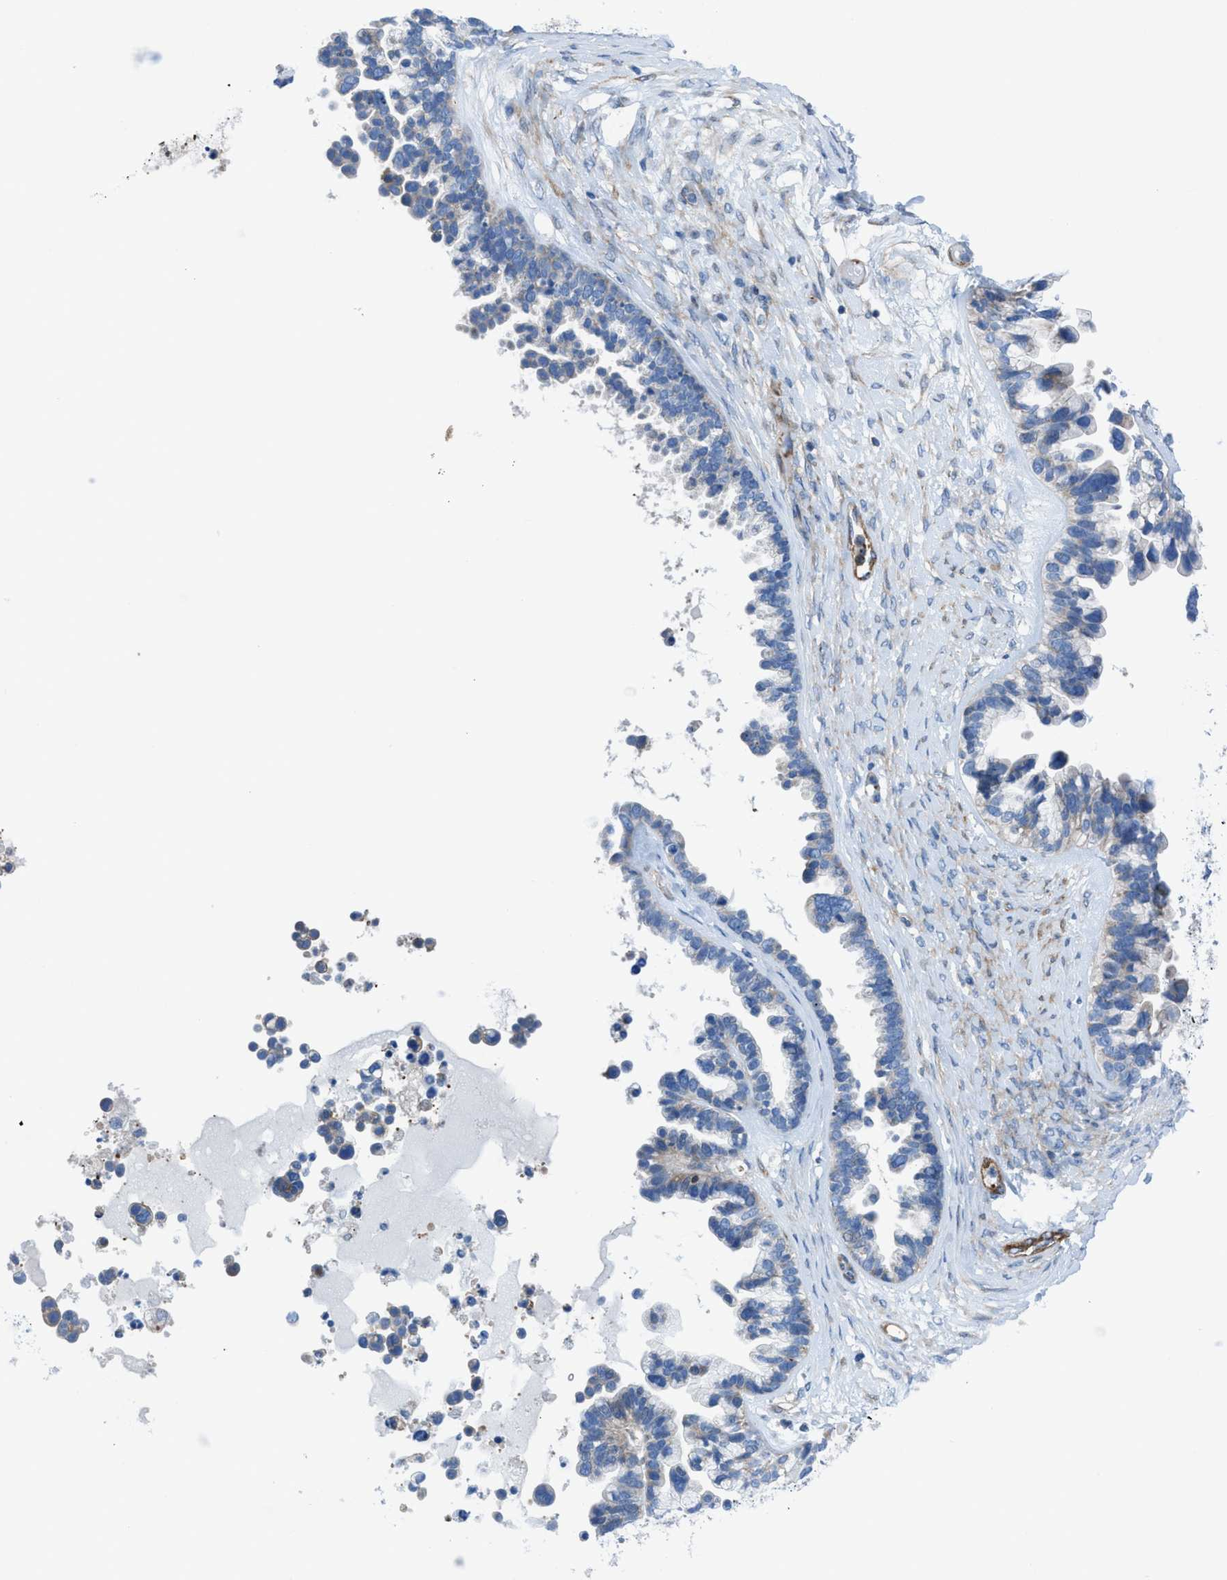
{"staining": {"intensity": "weak", "quantity": "<25%", "location": "cytoplasmic/membranous"}, "tissue": "ovarian cancer", "cell_type": "Tumor cells", "image_type": "cancer", "snomed": [{"axis": "morphology", "description": "Cystadenocarcinoma, serous, NOS"}, {"axis": "topography", "description": "Ovary"}], "caption": "Immunohistochemistry histopathology image of neoplastic tissue: ovarian cancer (serous cystadenocarcinoma) stained with DAB (3,3'-diaminobenzidine) reveals no significant protein staining in tumor cells.", "gene": "KCNH7", "patient": {"sex": "female", "age": 56}}